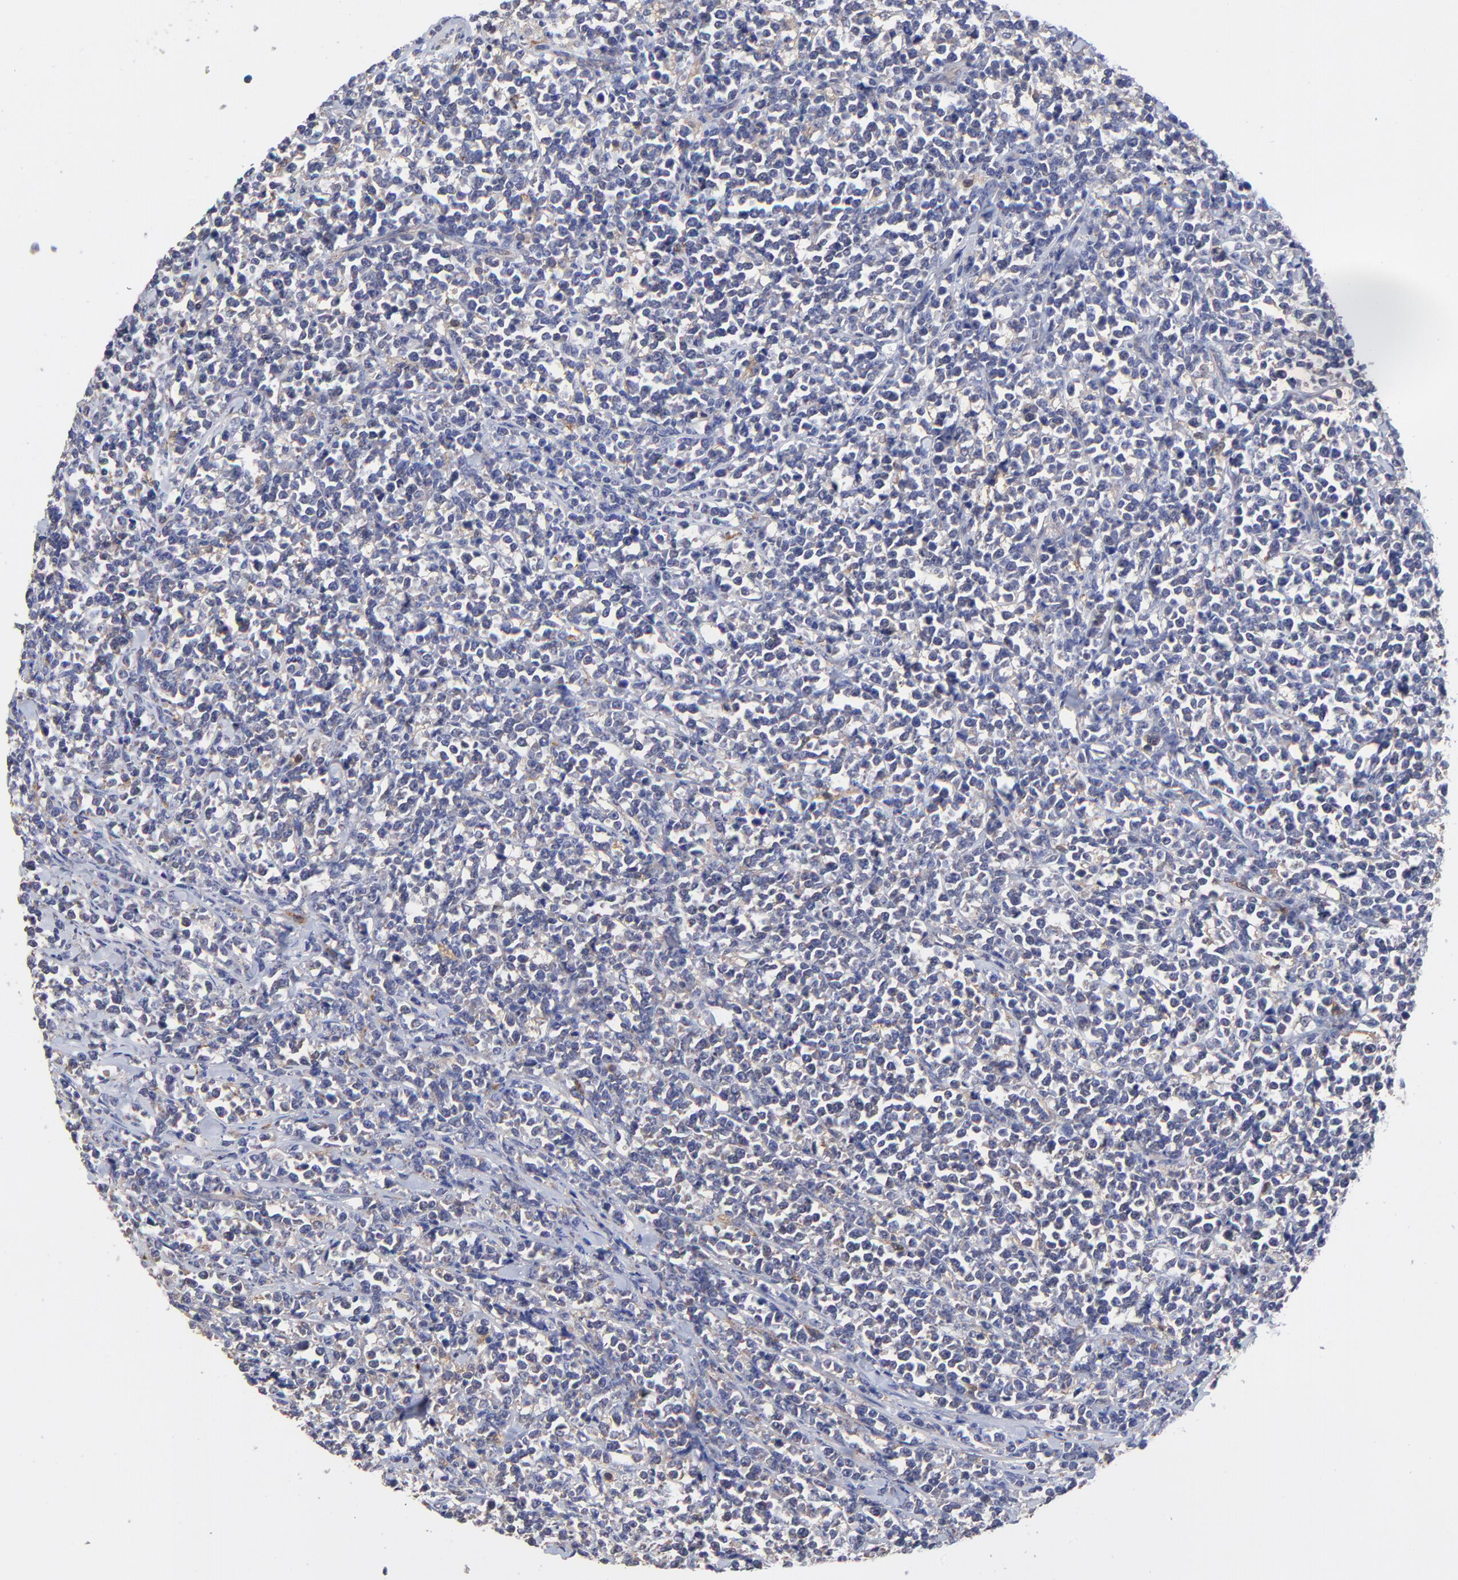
{"staining": {"intensity": "negative", "quantity": "none", "location": "none"}, "tissue": "lymphoma", "cell_type": "Tumor cells", "image_type": "cancer", "snomed": [{"axis": "morphology", "description": "Malignant lymphoma, non-Hodgkin's type, High grade"}, {"axis": "topography", "description": "Small intestine"}, {"axis": "topography", "description": "Colon"}], "caption": "Immunohistochemistry micrograph of neoplastic tissue: human lymphoma stained with DAB reveals no significant protein staining in tumor cells.", "gene": "PDE4B", "patient": {"sex": "male", "age": 8}}